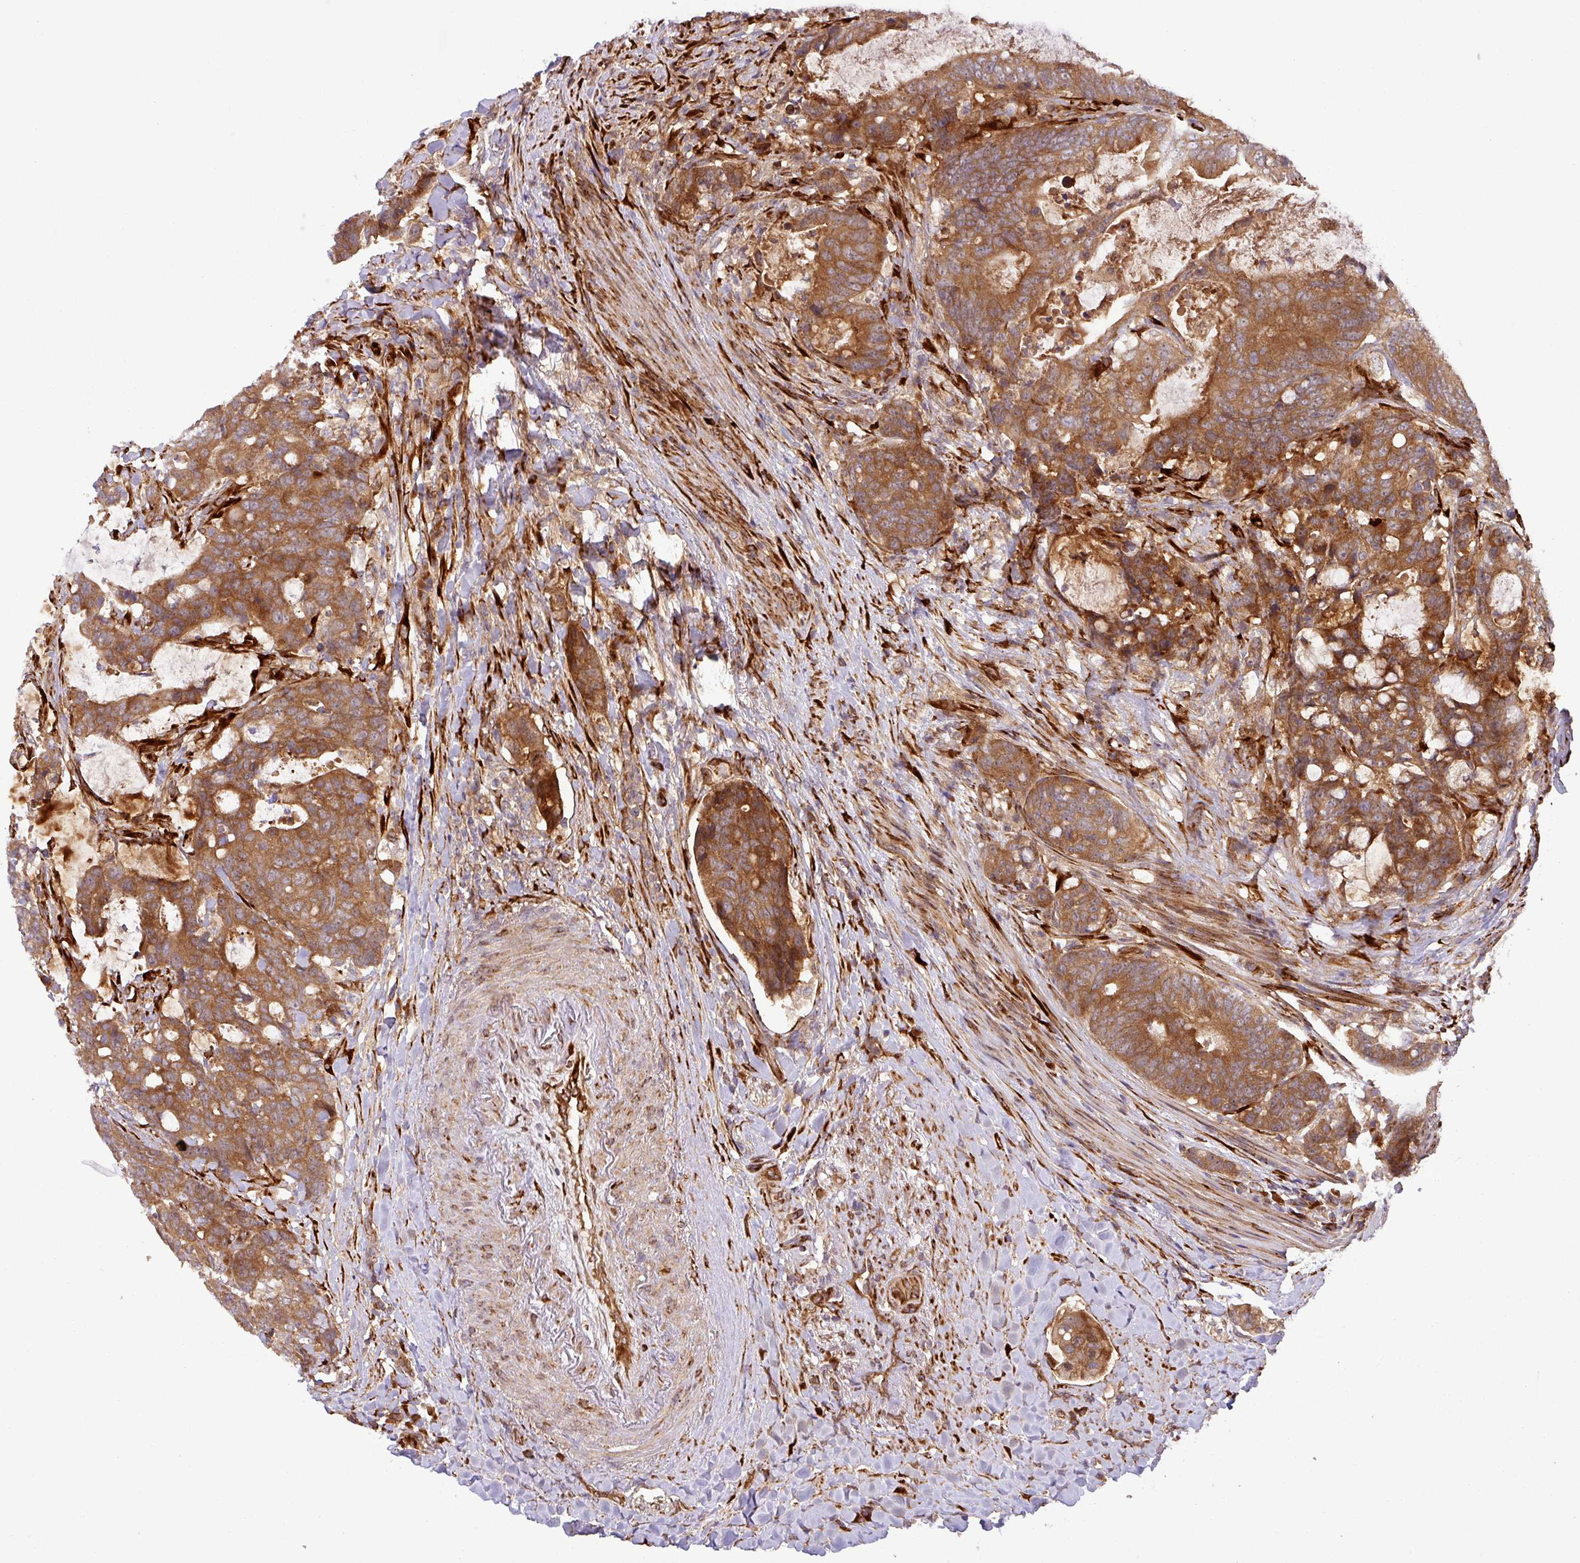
{"staining": {"intensity": "strong", "quantity": ">75%", "location": "cytoplasmic/membranous"}, "tissue": "colorectal cancer", "cell_type": "Tumor cells", "image_type": "cancer", "snomed": [{"axis": "morphology", "description": "Adenocarcinoma, NOS"}, {"axis": "topography", "description": "Colon"}], "caption": "A high amount of strong cytoplasmic/membranous staining is identified in about >75% of tumor cells in colorectal adenocarcinoma tissue.", "gene": "ART1", "patient": {"sex": "female", "age": 82}}